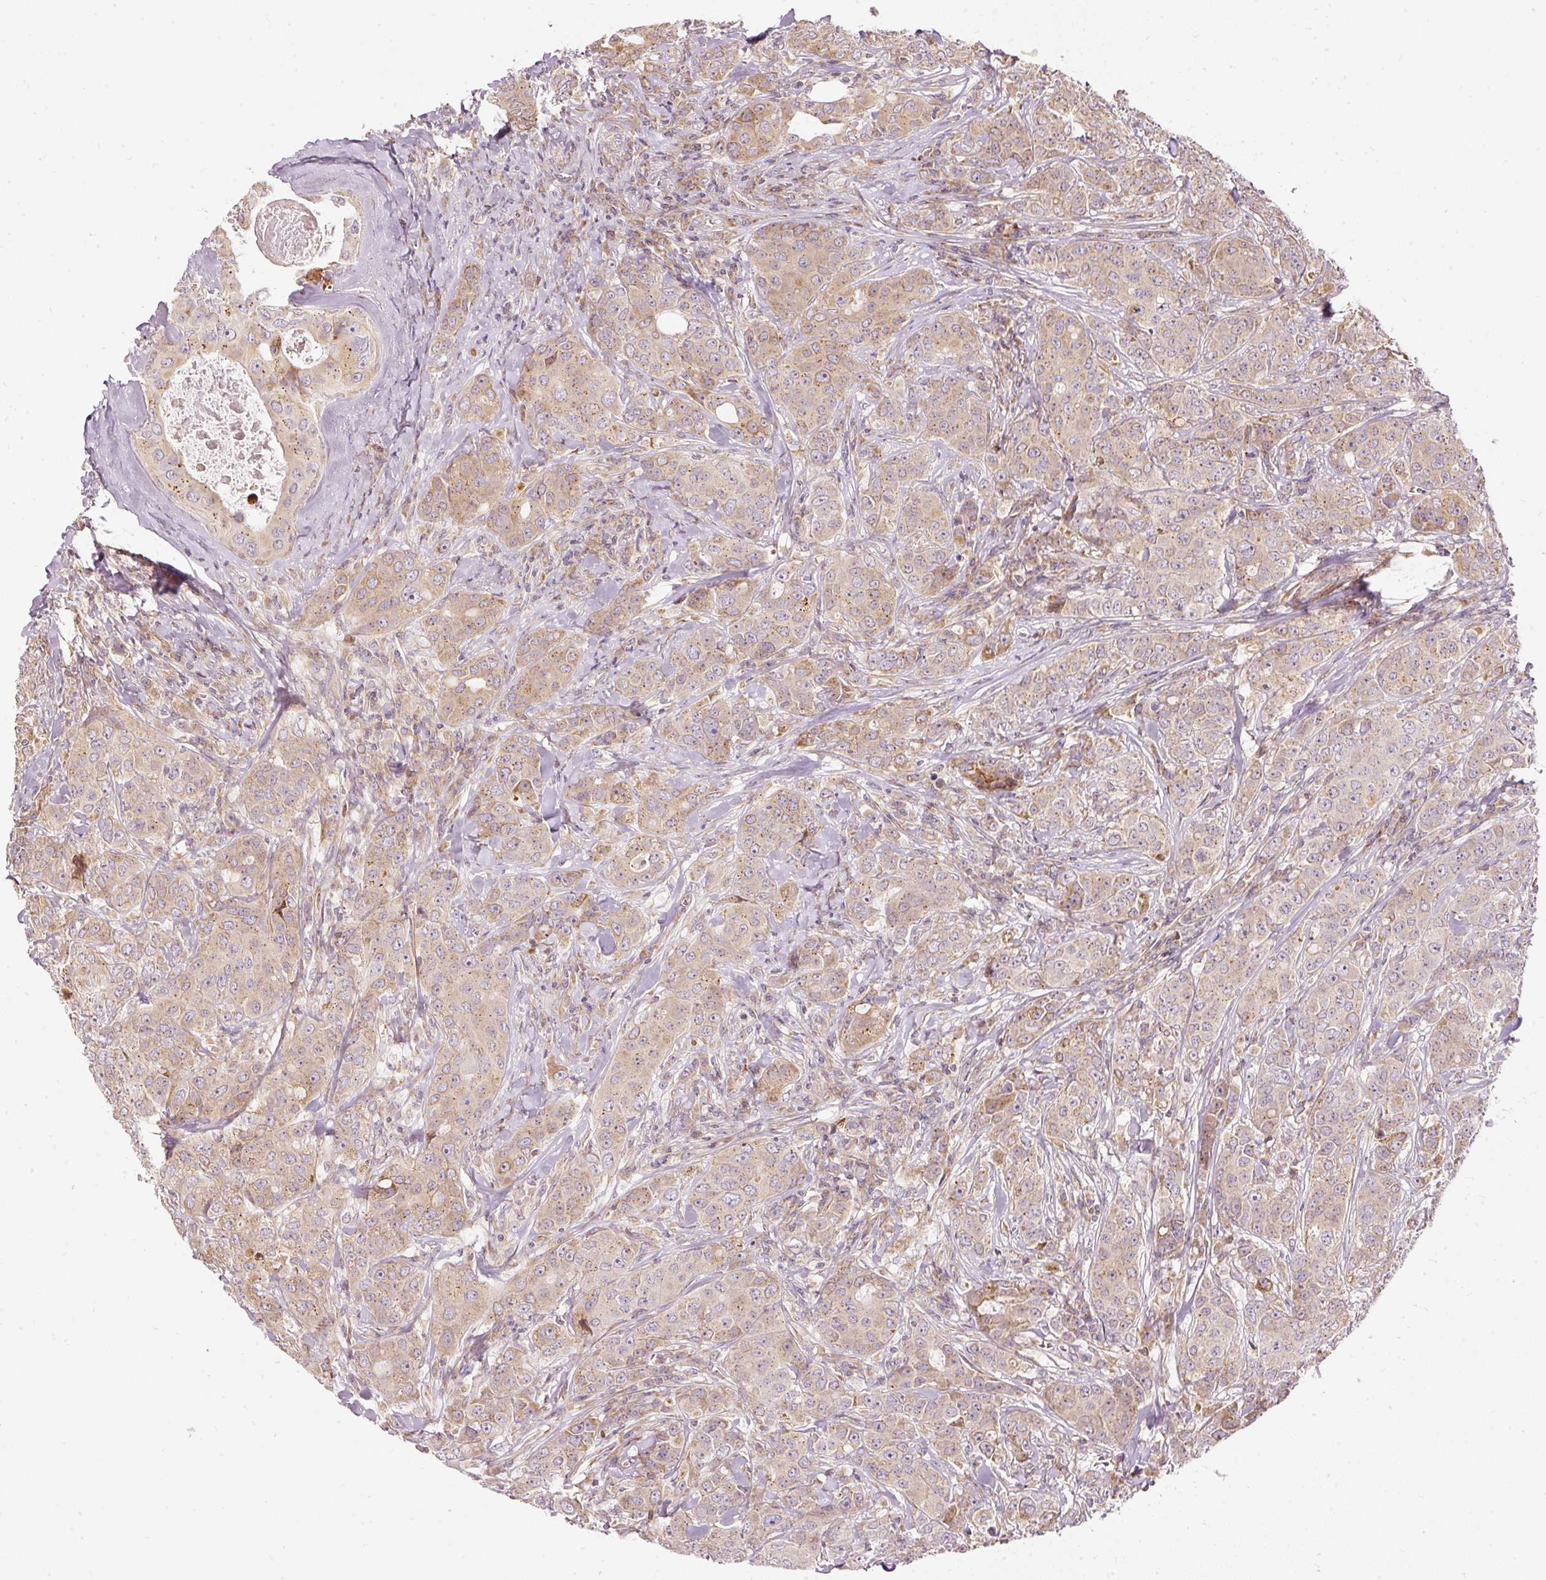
{"staining": {"intensity": "weak", "quantity": ">75%", "location": "cytoplasmic/membranous"}, "tissue": "breast cancer", "cell_type": "Tumor cells", "image_type": "cancer", "snomed": [{"axis": "morphology", "description": "Duct carcinoma"}, {"axis": "topography", "description": "Breast"}], "caption": "The photomicrograph demonstrates a brown stain indicating the presence of a protein in the cytoplasmic/membranous of tumor cells in intraductal carcinoma (breast). (brown staining indicates protein expression, while blue staining denotes nuclei).", "gene": "SNAPC5", "patient": {"sex": "female", "age": 43}}